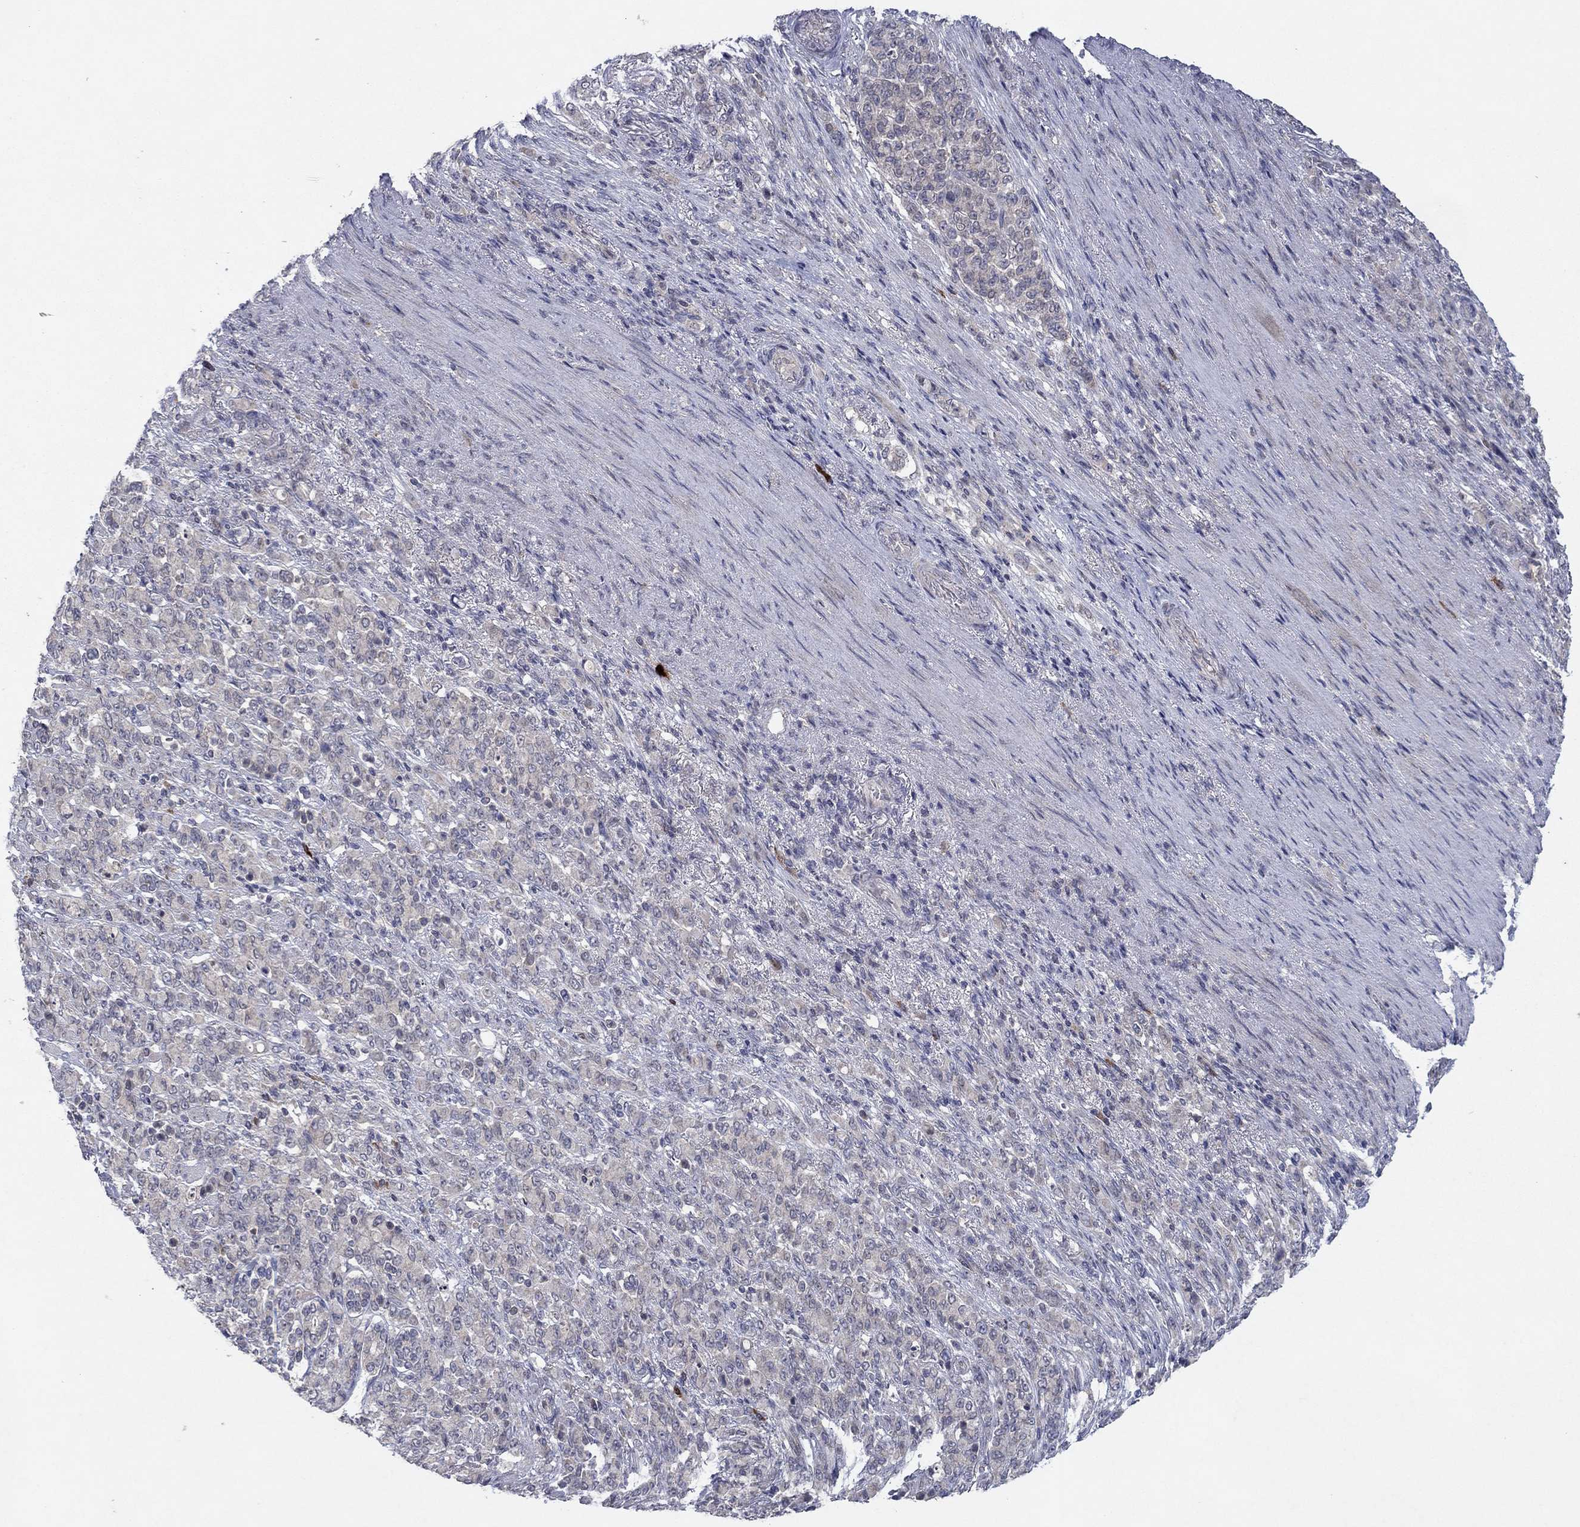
{"staining": {"intensity": "negative", "quantity": "none", "location": "none"}, "tissue": "stomach cancer", "cell_type": "Tumor cells", "image_type": "cancer", "snomed": [{"axis": "morphology", "description": "Normal tissue, NOS"}, {"axis": "morphology", "description": "Adenocarcinoma, NOS"}, {"axis": "topography", "description": "Stomach"}], "caption": "Stomach cancer (adenocarcinoma) stained for a protein using immunohistochemistry (IHC) exhibits no positivity tumor cells.", "gene": "IL4", "patient": {"sex": "female", "age": 79}}